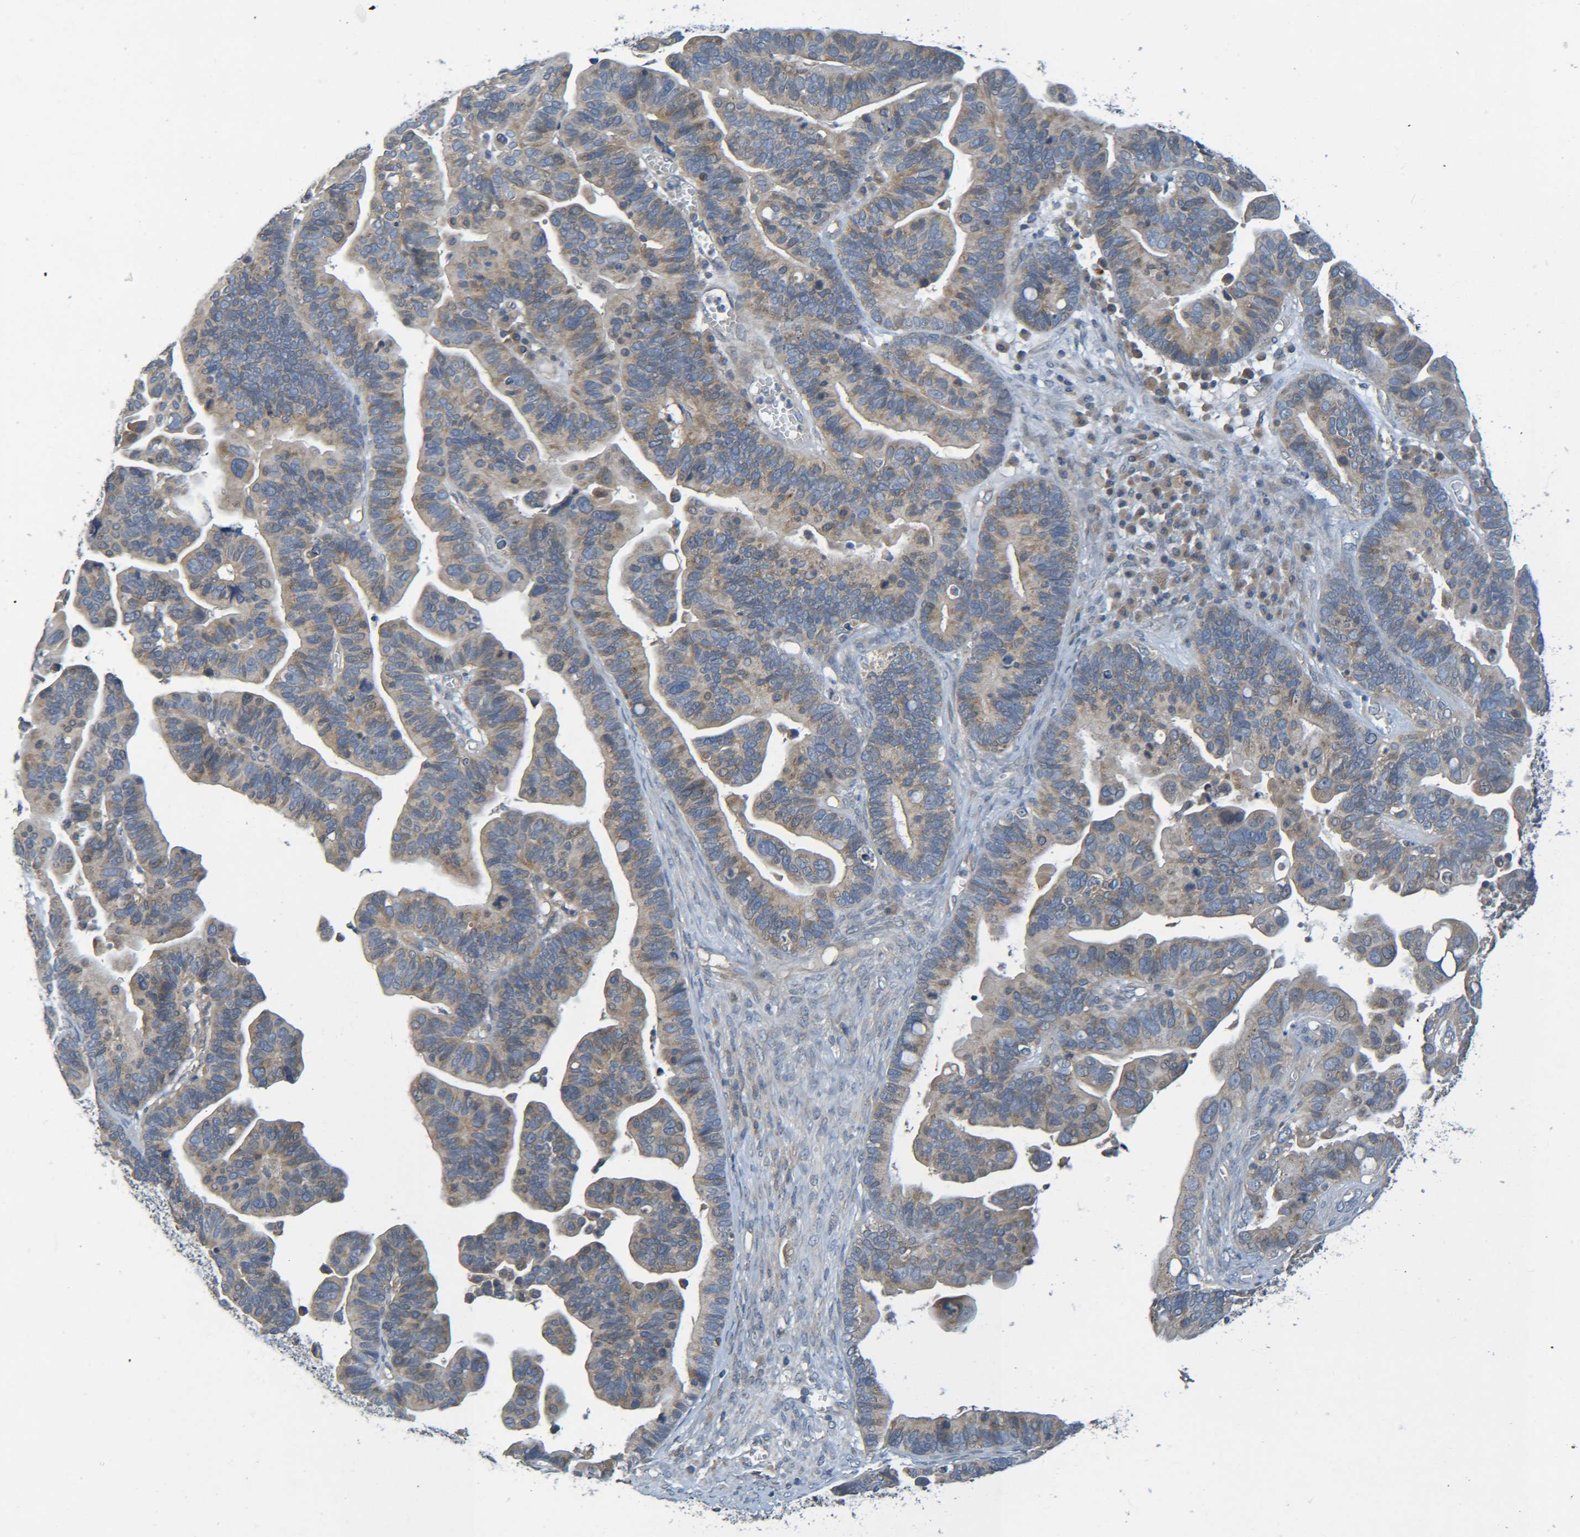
{"staining": {"intensity": "moderate", "quantity": ">75%", "location": "cytoplasmic/membranous"}, "tissue": "ovarian cancer", "cell_type": "Tumor cells", "image_type": "cancer", "snomed": [{"axis": "morphology", "description": "Cystadenocarcinoma, serous, NOS"}, {"axis": "topography", "description": "Ovary"}], "caption": "The image shows immunohistochemical staining of ovarian serous cystadenocarcinoma. There is moderate cytoplasmic/membranous positivity is appreciated in about >75% of tumor cells.", "gene": "CYP4F2", "patient": {"sex": "female", "age": 56}}